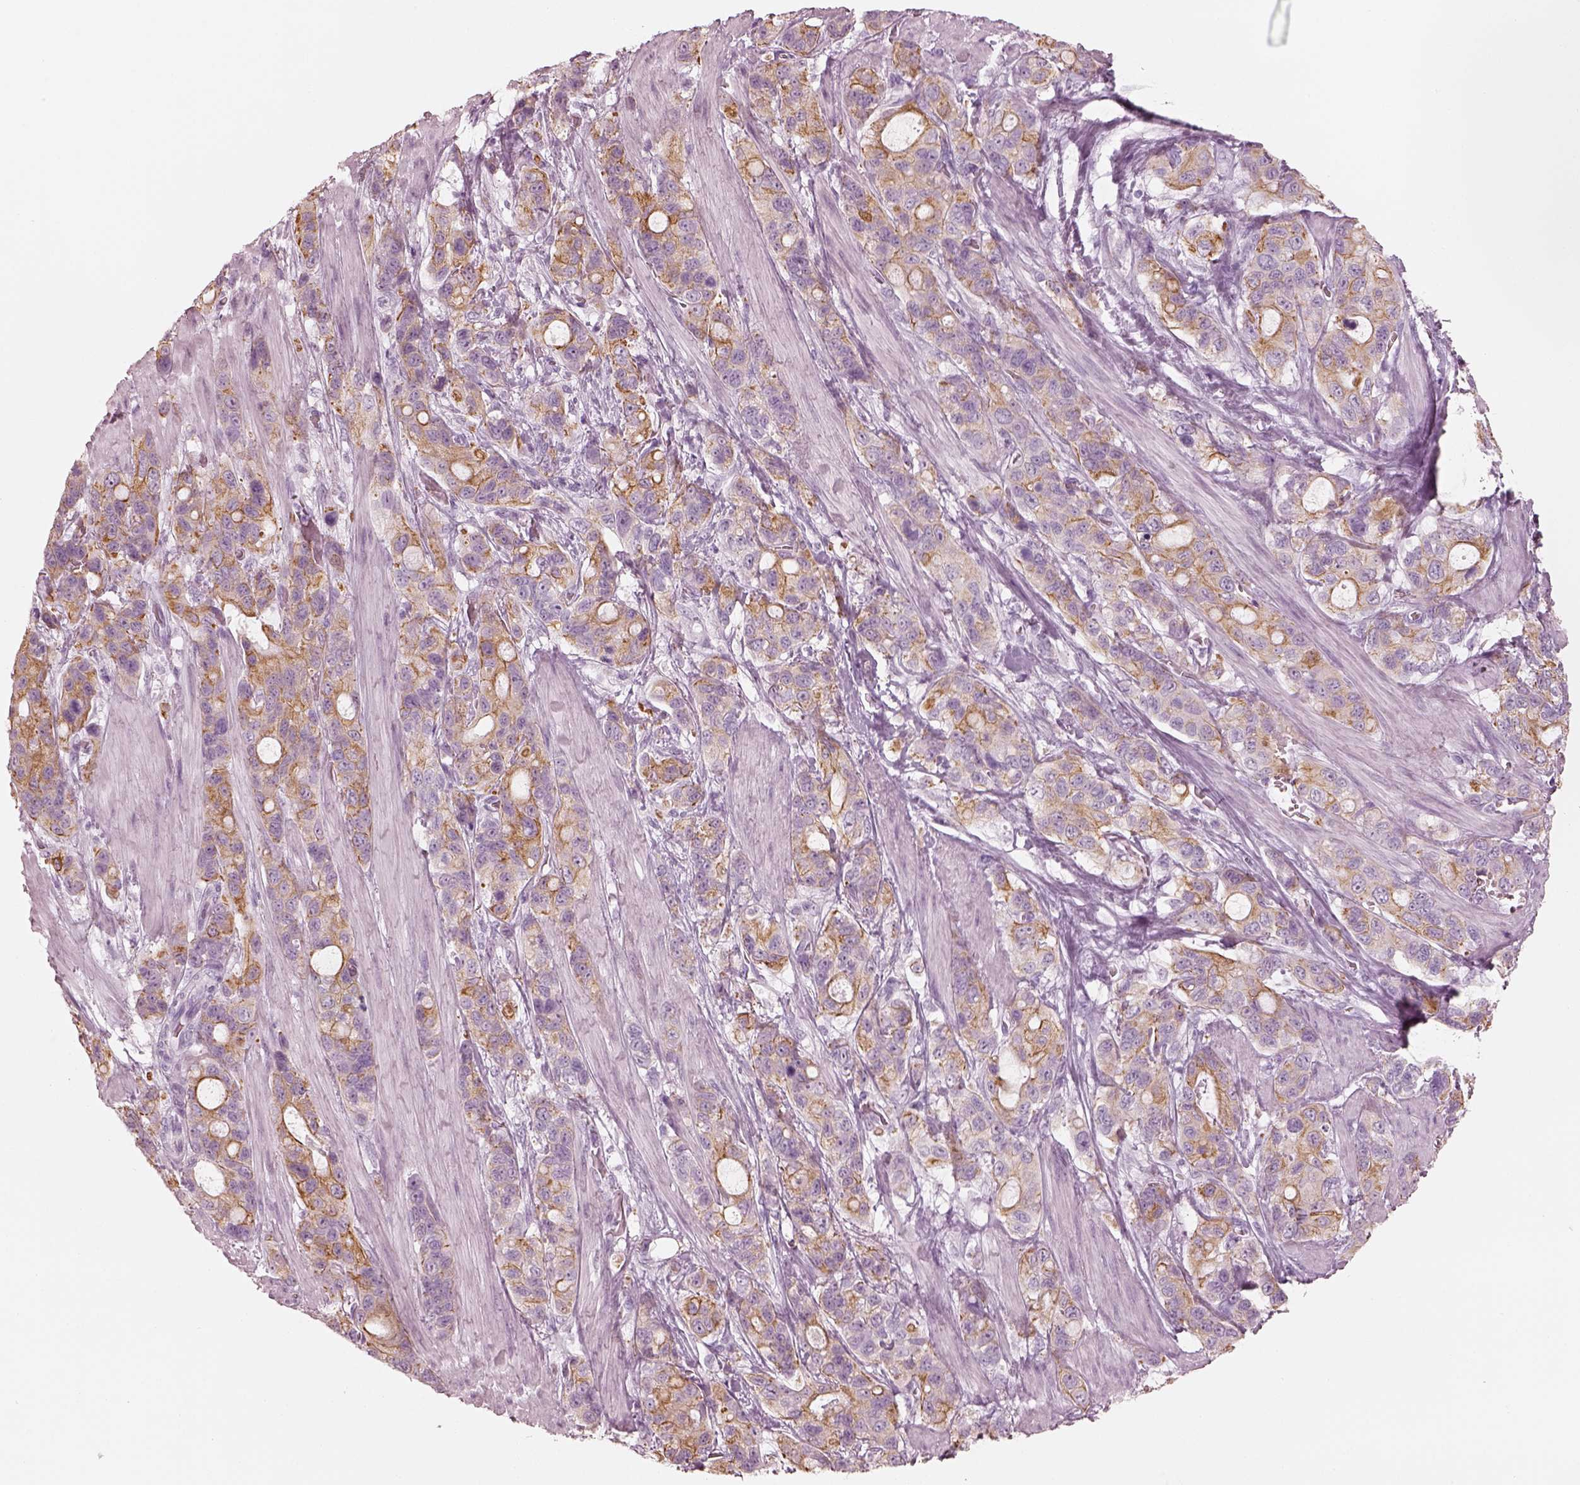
{"staining": {"intensity": "moderate", "quantity": "<25%", "location": "cytoplasmic/membranous"}, "tissue": "stomach cancer", "cell_type": "Tumor cells", "image_type": "cancer", "snomed": [{"axis": "morphology", "description": "Adenocarcinoma, NOS"}, {"axis": "topography", "description": "Stomach"}], "caption": "Immunohistochemistry (IHC) of human adenocarcinoma (stomach) exhibits low levels of moderate cytoplasmic/membranous expression in about <25% of tumor cells. (DAB (3,3'-diaminobenzidine) IHC with brightfield microscopy, high magnification).", "gene": "PON3", "patient": {"sex": "male", "age": 63}}